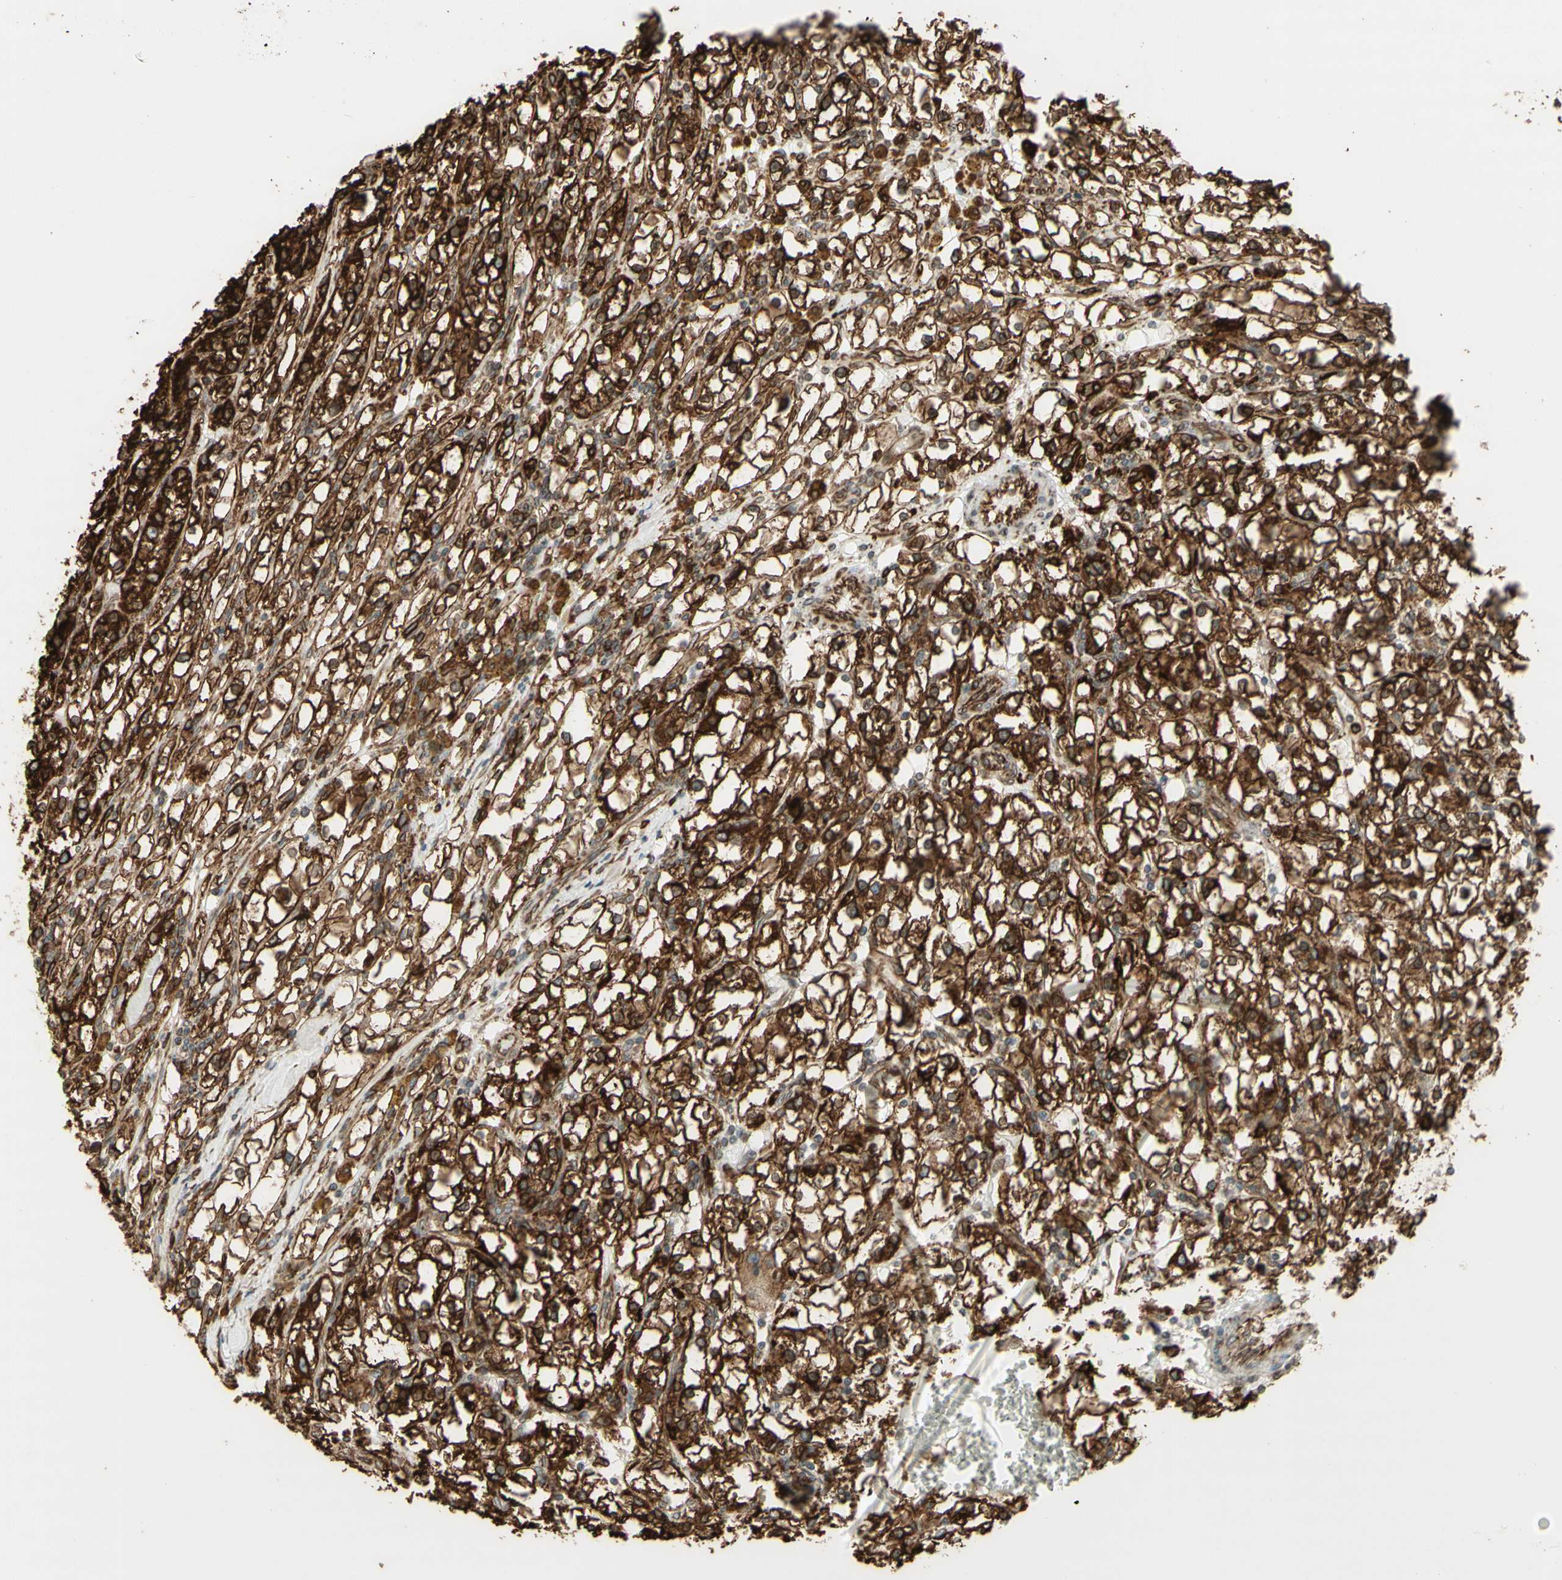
{"staining": {"intensity": "strong", "quantity": ">75%", "location": "cytoplasmic/membranous"}, "tissue": "renal cancer", "cell_type": "Tumor cells", "image_type": "cancer", "snomed": [{"axis": "morphology", "description": "Adenocarcinoma, NOS"}, {"axis": "topography", "description": "Kidney"}], "caption": "A brown stain shows strong cytoplasmic/membranous positivity of a protein in adenocarcinoma (renal) tumor cells.", "gene": "CANX", "patient": {"sex": "male", "age": 56}}